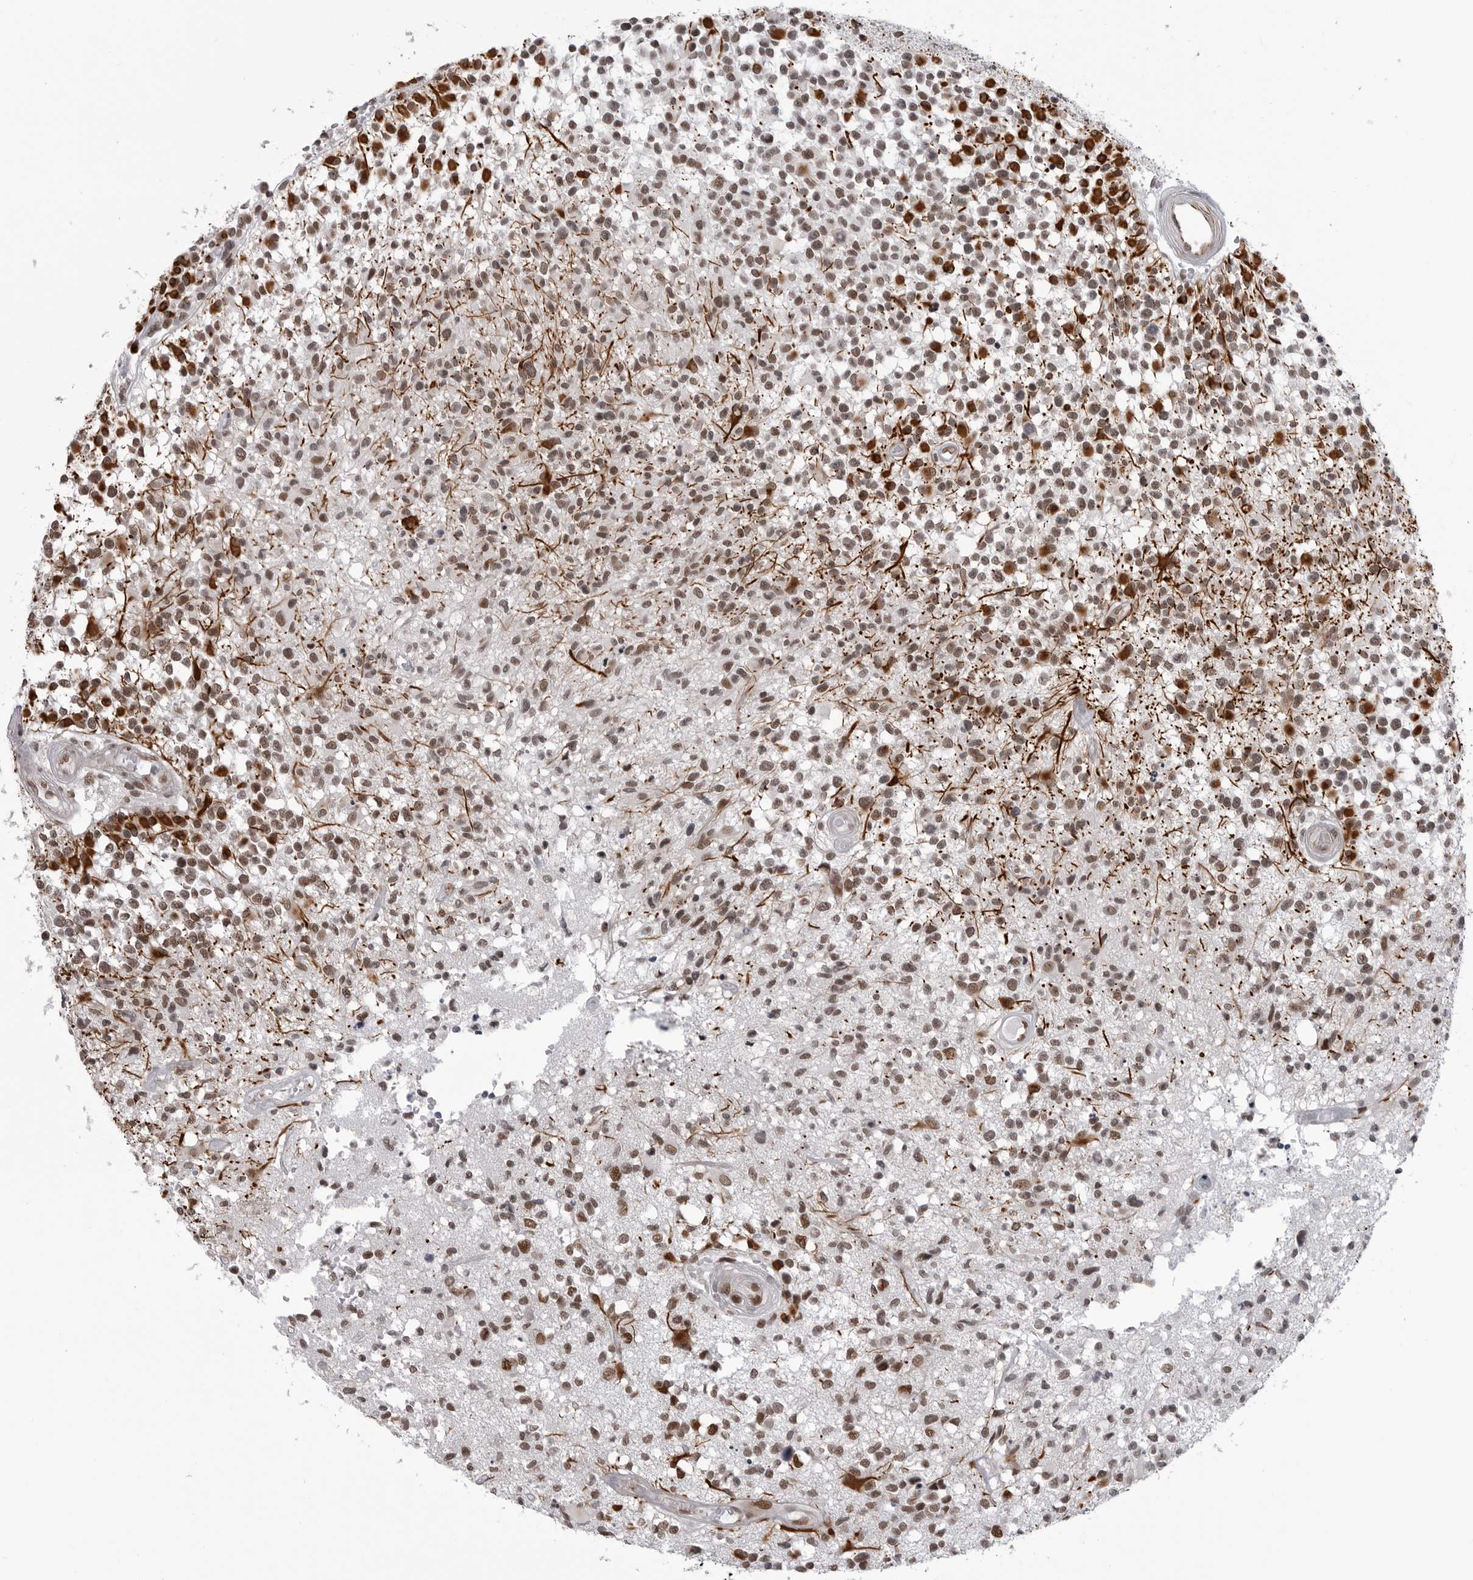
{"staining": {"intensity": "moderate", "quantity": ">75%", "location": "nuclear"}, "tissue": "glioma", "cell_type": "Tumor cells", "image_type": "cancer", "snomed": [{"axis": "morphology", "description": "Glioma, malignant, High grade"}, {"axis": "morphology", "description": "Glioblastoma, NOS"}, {"axis": "topography", "description": "Brain"}], "caption": "Malignant glioma (high-grade) was stained to show a protein in brown. There is medium levels of moderate nuclear positivity in about >75% of tumor cells.", "gene": "RNF26", "patient": {"sex": "male", "age": 60}}